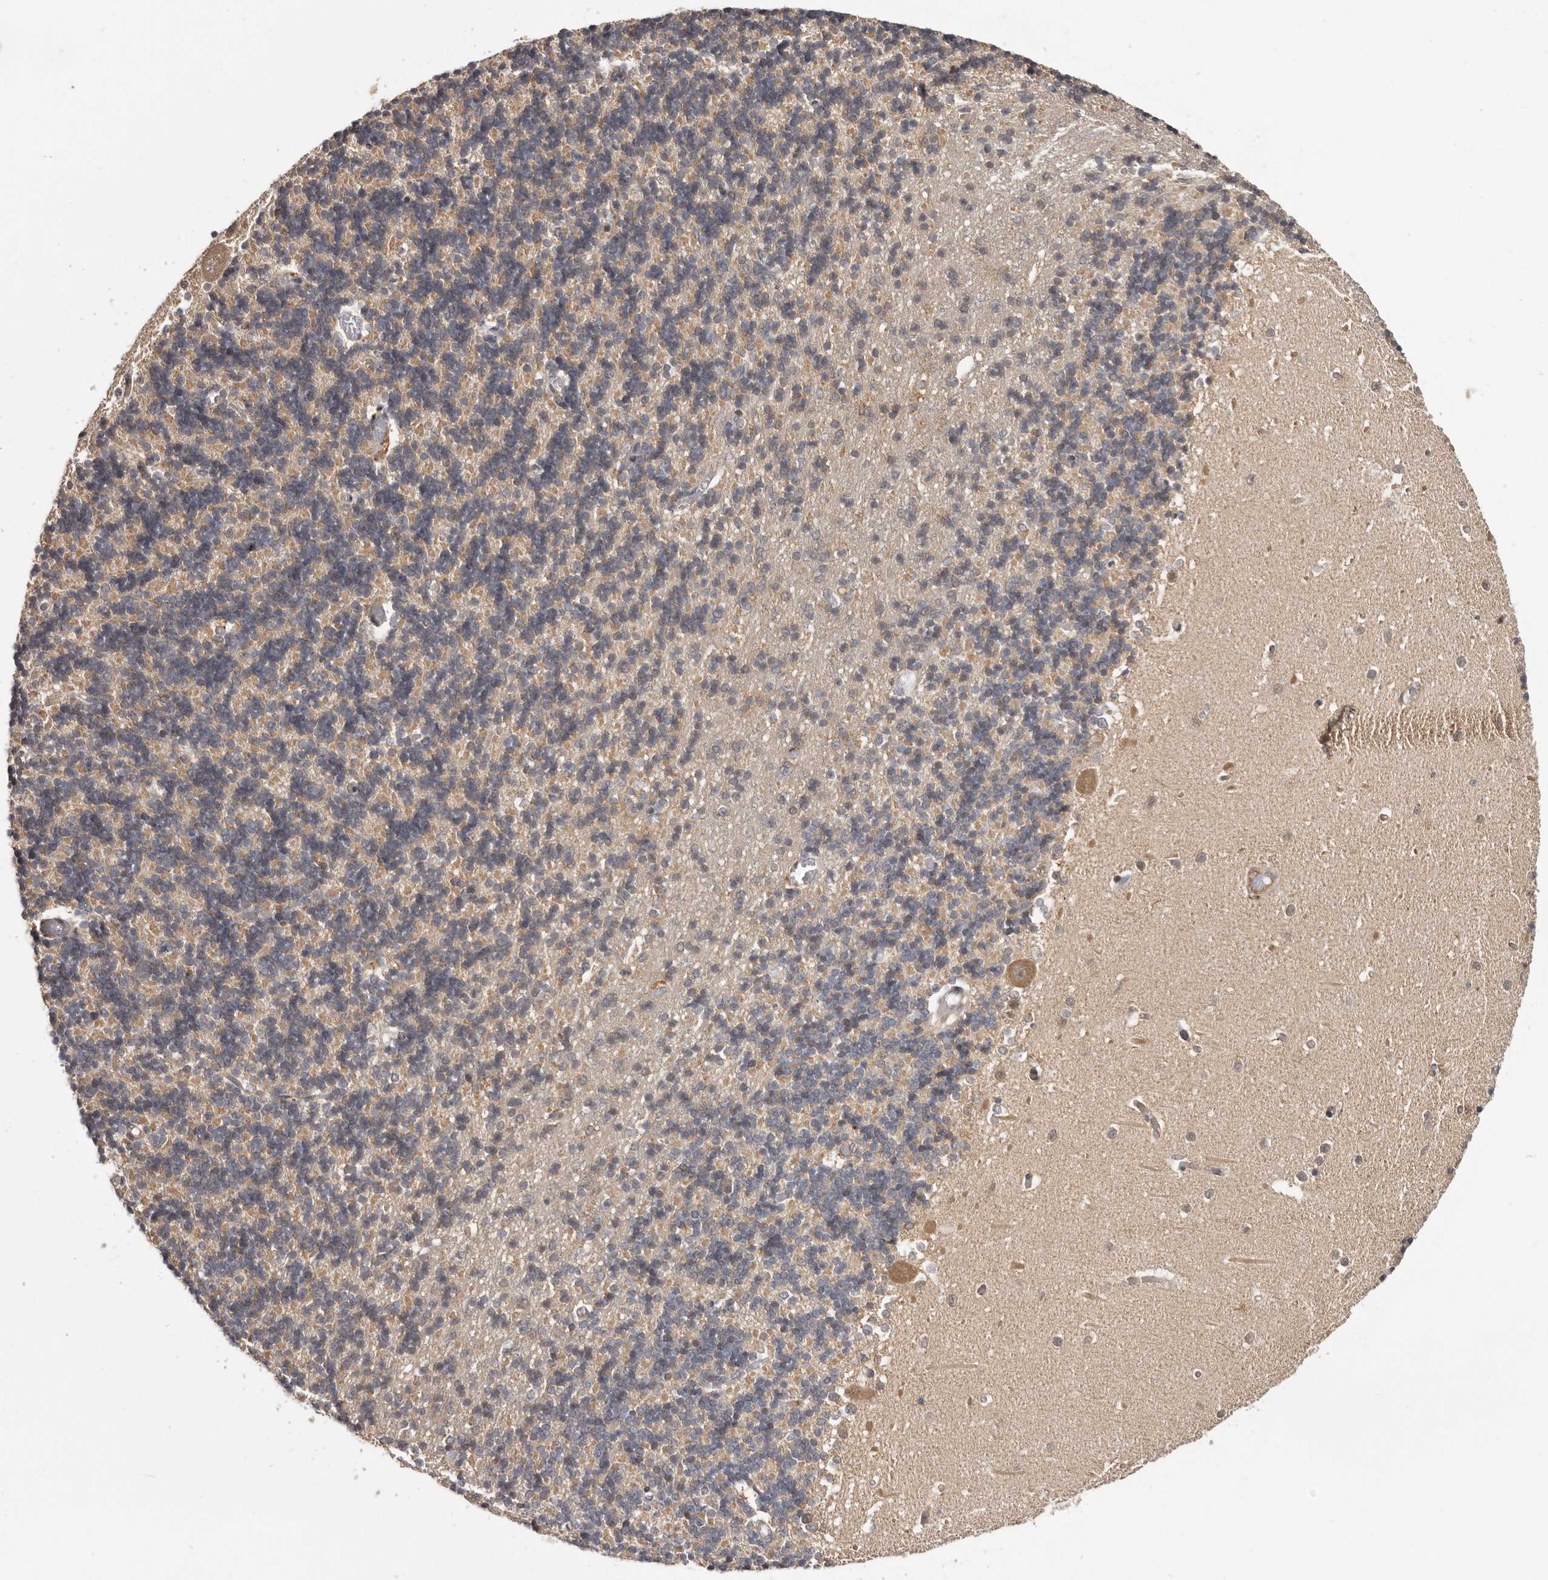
{"staining": {"intensity": "negative", "quantity": "none", "location": "none"}, "tissue": "cerebellum", "cell_type": "Cells in granular layer", "image_type": "normal", "snomed": [{"axis": "morphology", "description": "Normal tissue, NOS"}, {"axis": "topography", "description": "Cerebellum"}], "caption": "Benign cerebellum was stained to show a protein in brown. There is no significant expression in cells in granular layer.", "gene": "INAVA", "patient": {"sex": "male", "age": 37}}